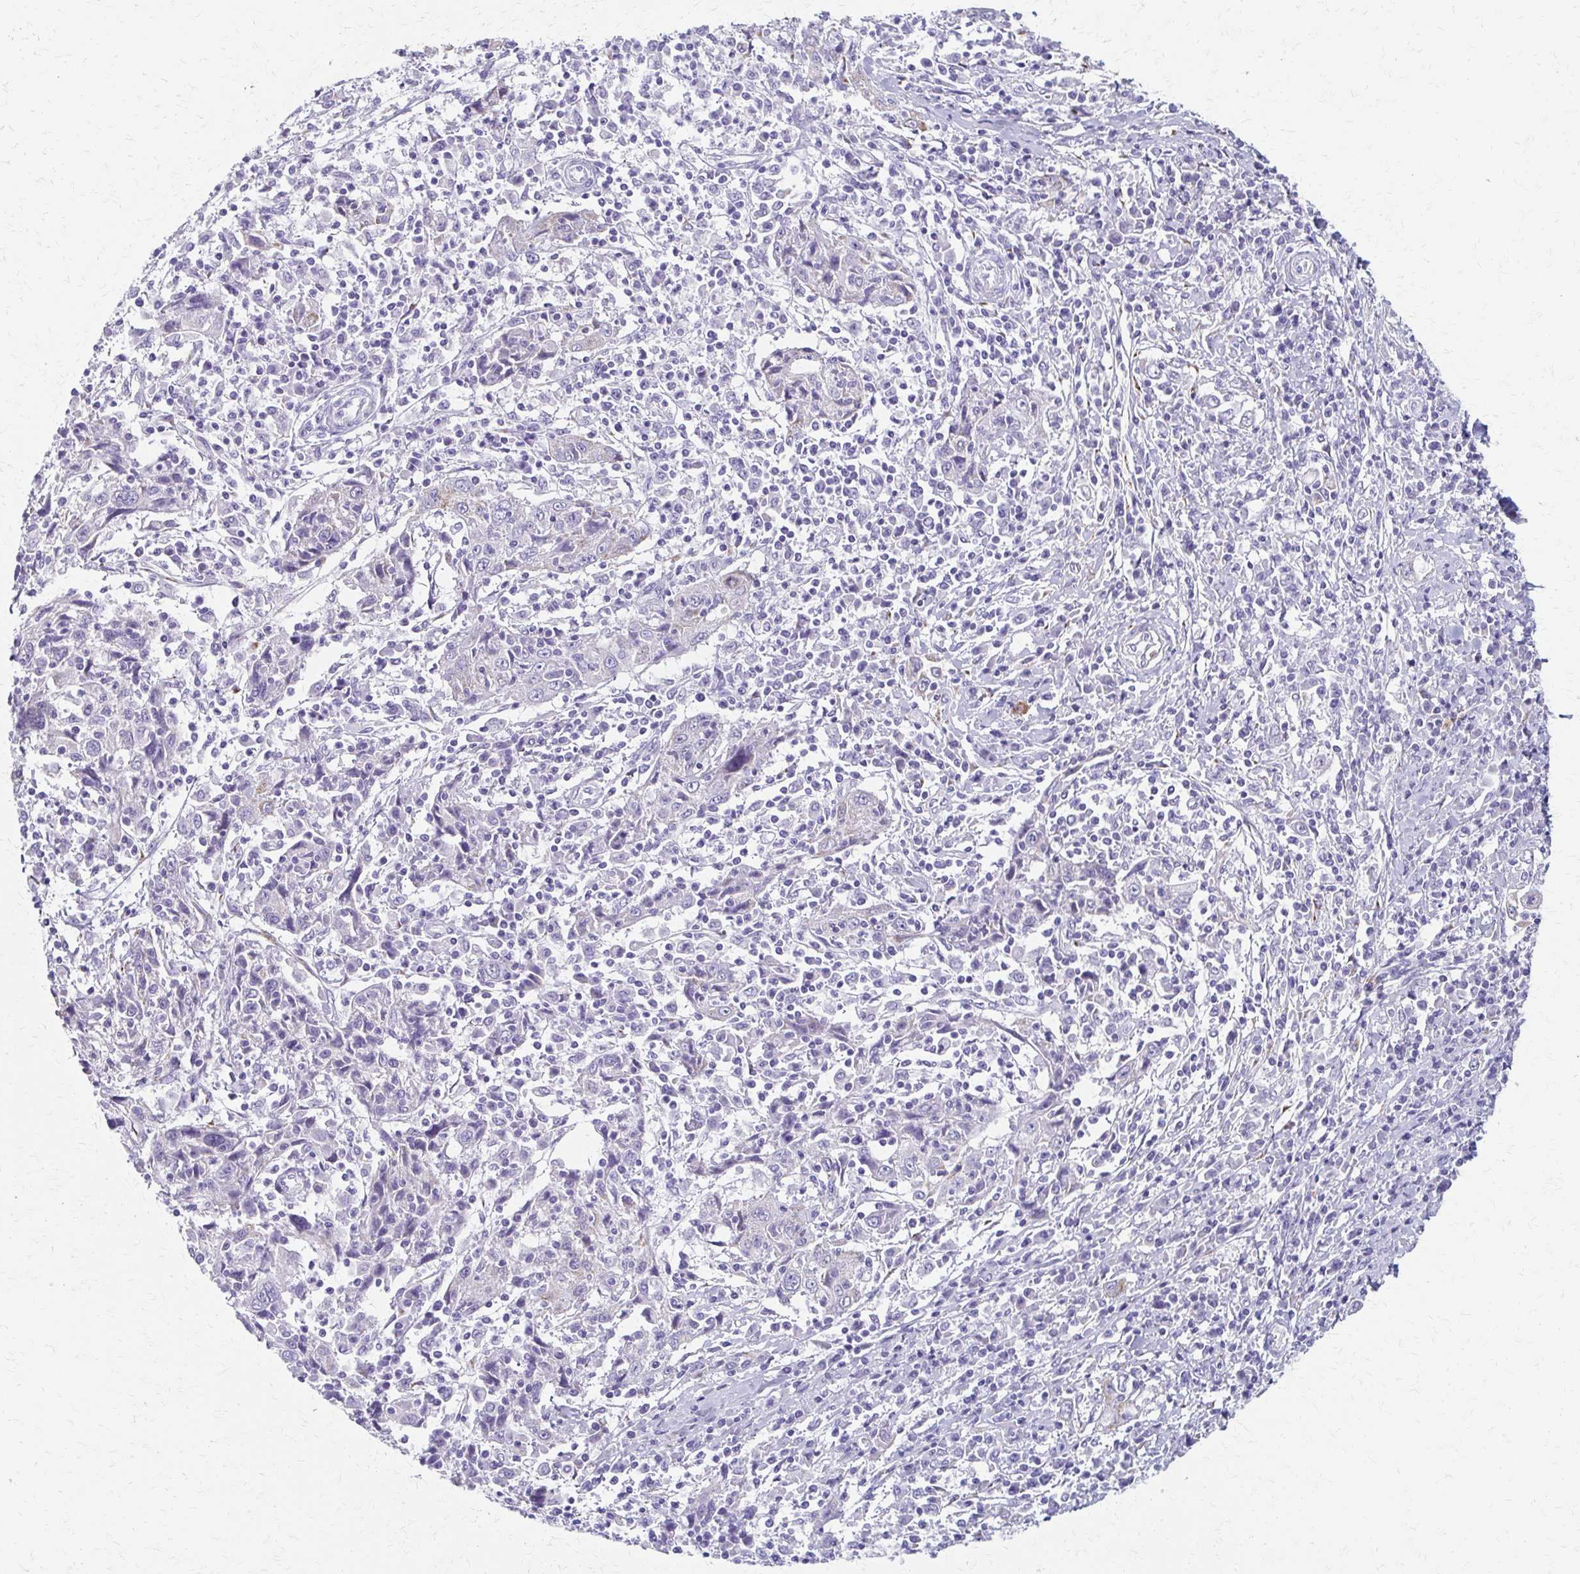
{"staining": {"intensity": "negative", "quantity": "none", "location": "none"}, "tissue": "cervical cancer", "cell_type": "Tumor cells", "image_type": "cancer", "snomed": [{"axis": "morphology", "description": "Squamous cell carcinoma, NOS"}, {"axis": "topography", "description": "Cervix"}], "caption": "Immunohistochemistry (IHC) micrograph of neoplastic tissue: human cervical squamous cell carcinoma stained with DAB exhibits no significant protein positivity in tumor cells. Brightfield microscopy of immunohistochemistry stained with DAB (3,3'-diaminobenzidine) (brown) and hematoxylin (blue), captured at high magnification.", "gene": "ZSCAN5B", "patient": {"sex": "female", "age": 46}}